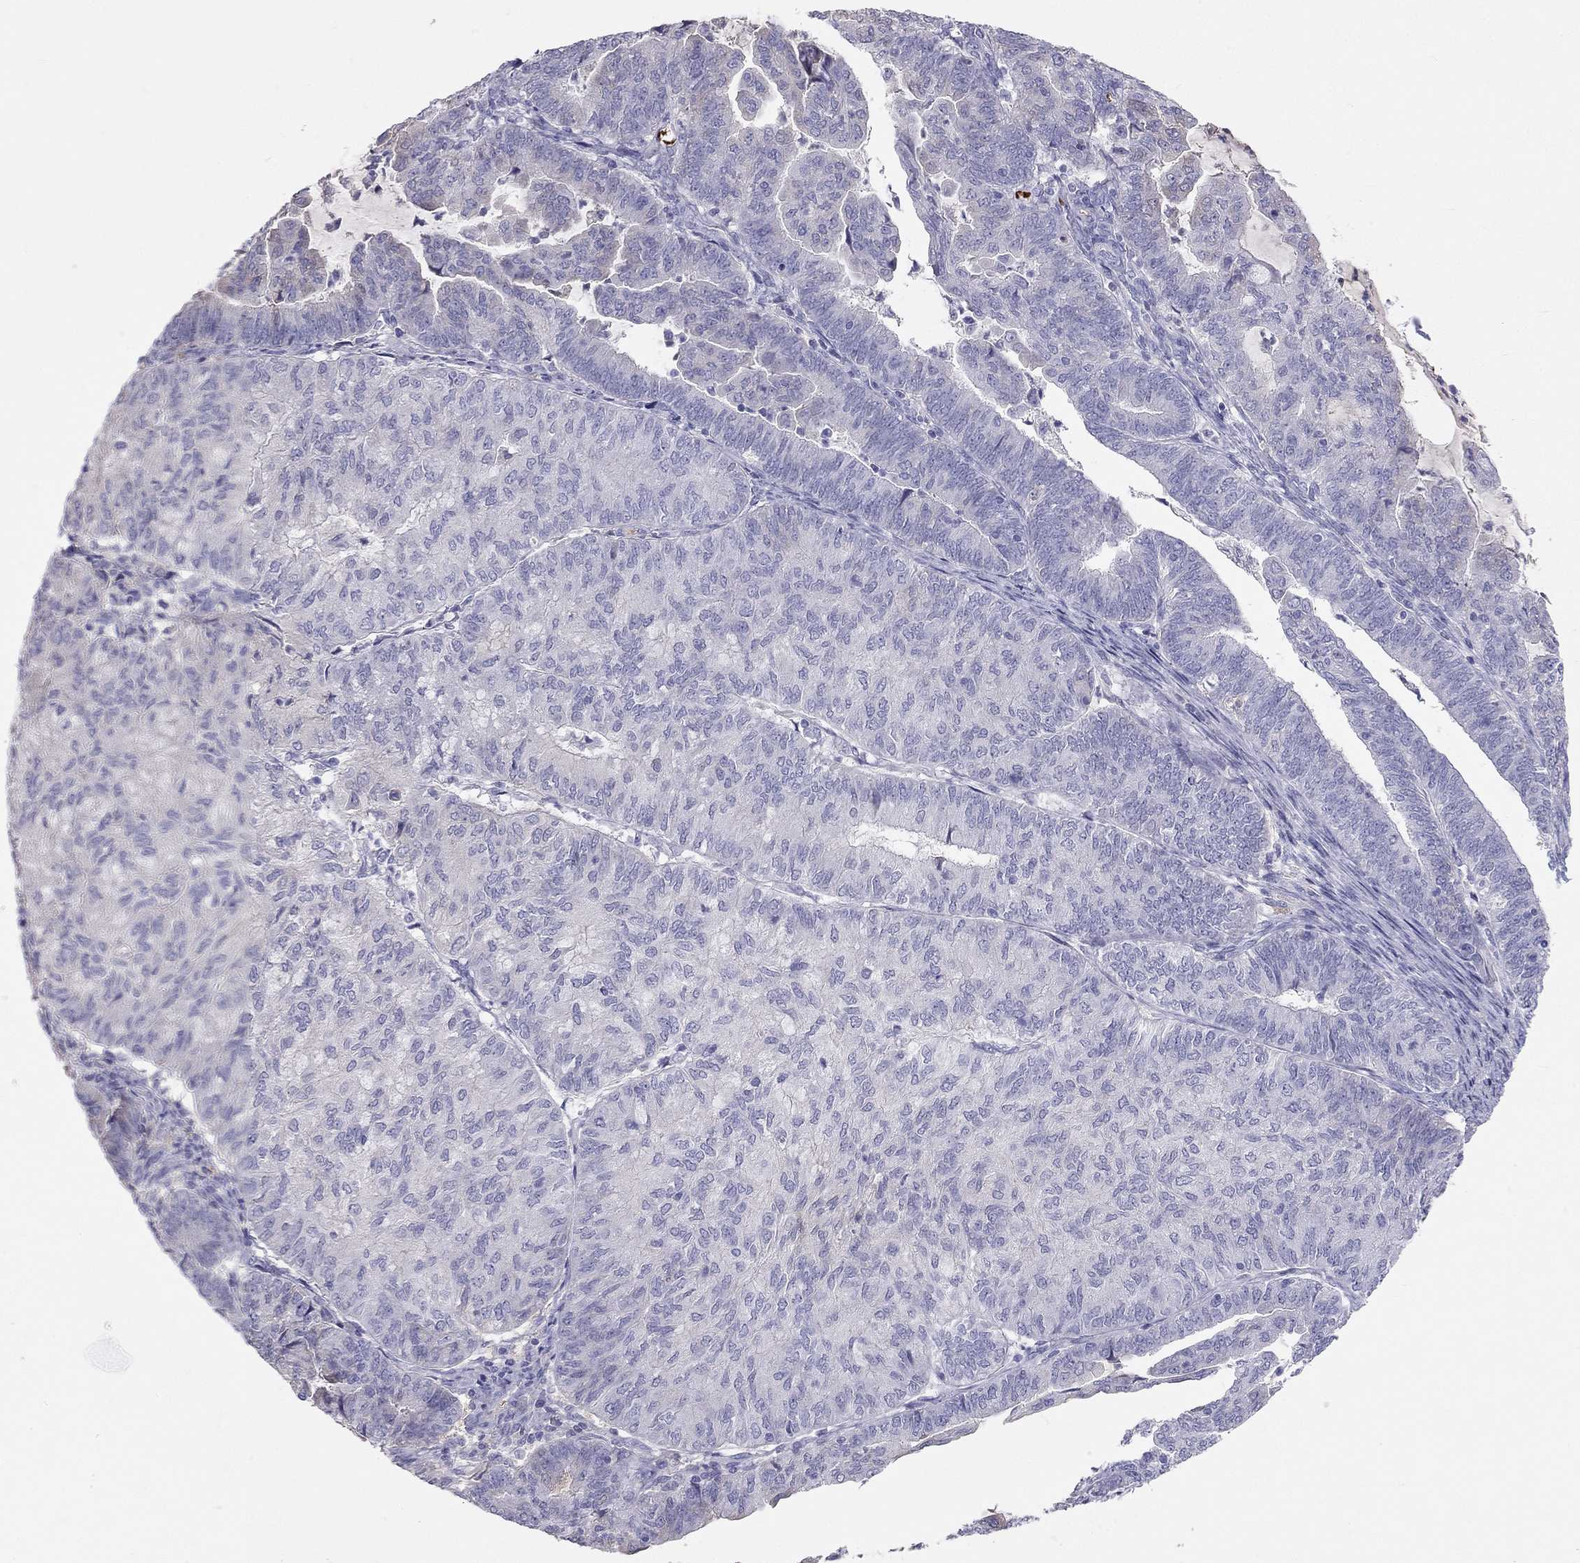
{"staining": {"intensity": "negative", "quantity": "none", "location": "none"}, "tissue": "endometrial cancer", "cell_type": "Tumor cells", "image_type": "cancer", "snomed": [{"axis": "morphology", "description": "Adenocarcinoma, NOS"}, {"axis": "topography", "description": "Endometrium"}], "caption": "The histopathology image reveals no staining of tumor cells in endometrial cancer (adenocarcinoma).", "gene": "RHD", "patient": {"sex": "female", "age": 82}}